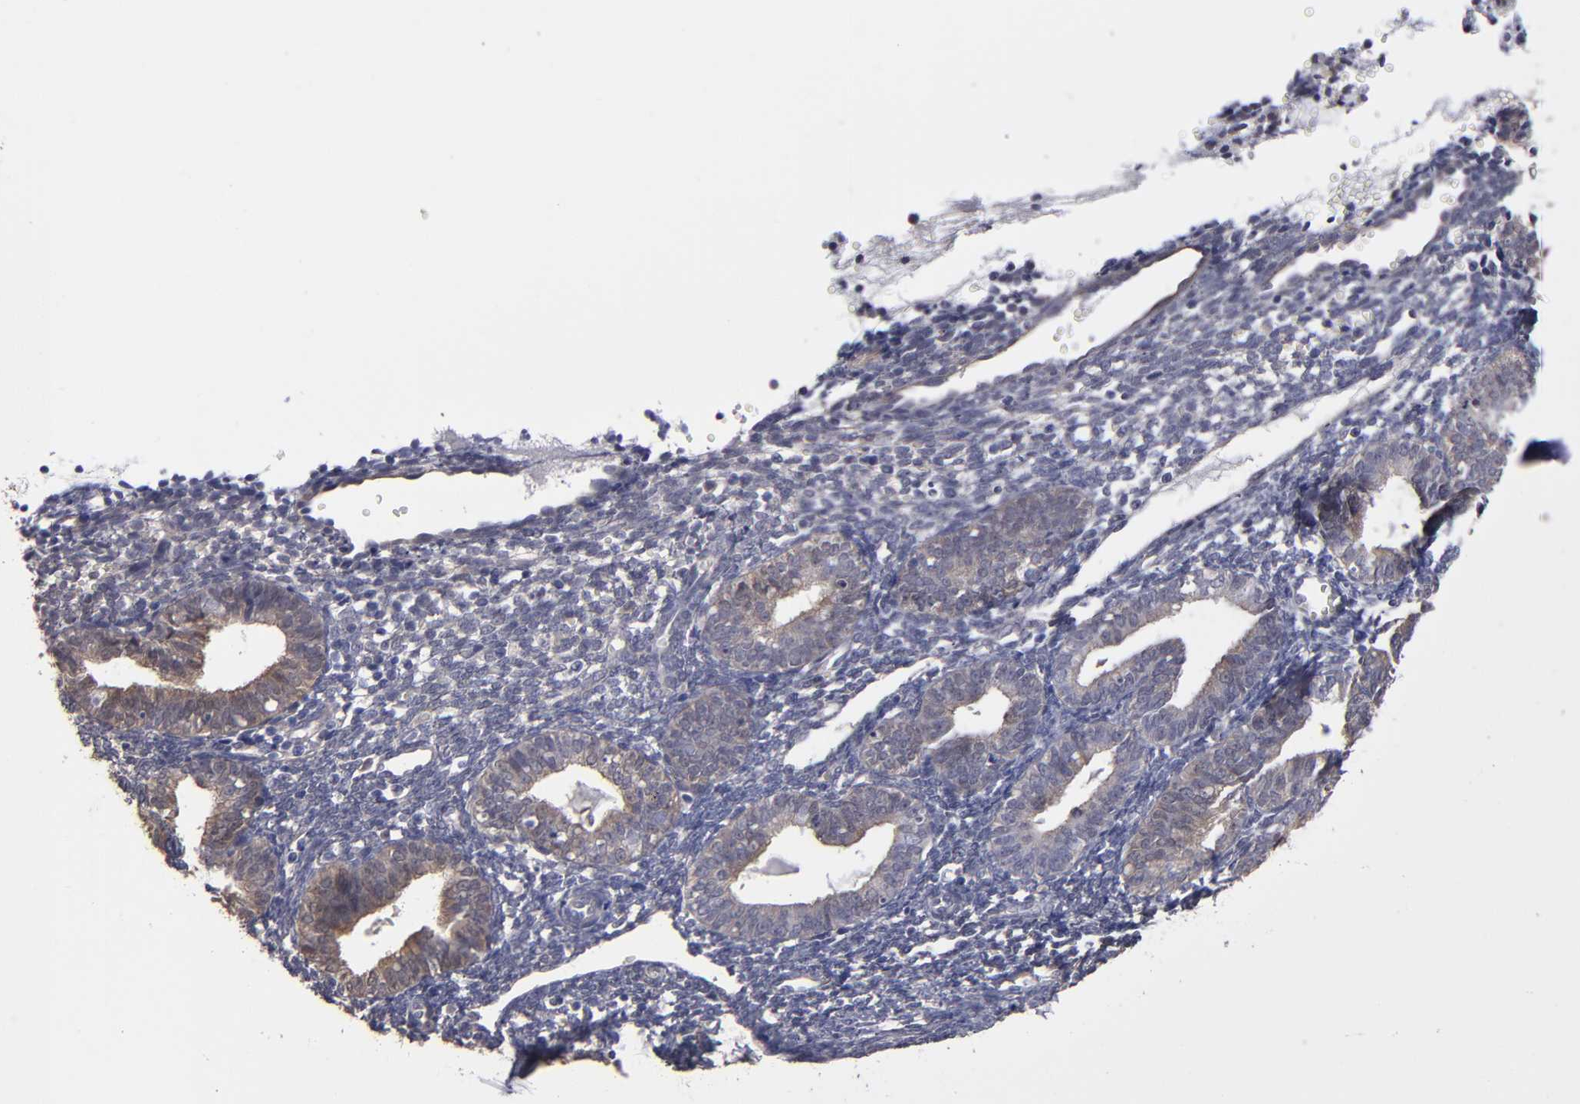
{"staining": {"intensity": "negative", "quantity": "none", "location": "none"}, "tissue": "endometrium", "cell_type": "Cells in endometrial stroma", "image_type": "normal", "snomed": [{"axis": "morphology", "description": "Normal tissue, NOS"}, {"axis": "topography", "description": "Endometrium"}], "caption": "DAB immunohistochemical staining of unremarkable endometrium displays no significant staining in cells in endometrial stroma.", "gene": "NDRG2", "patient": {"sex": "female", "age": 61}}